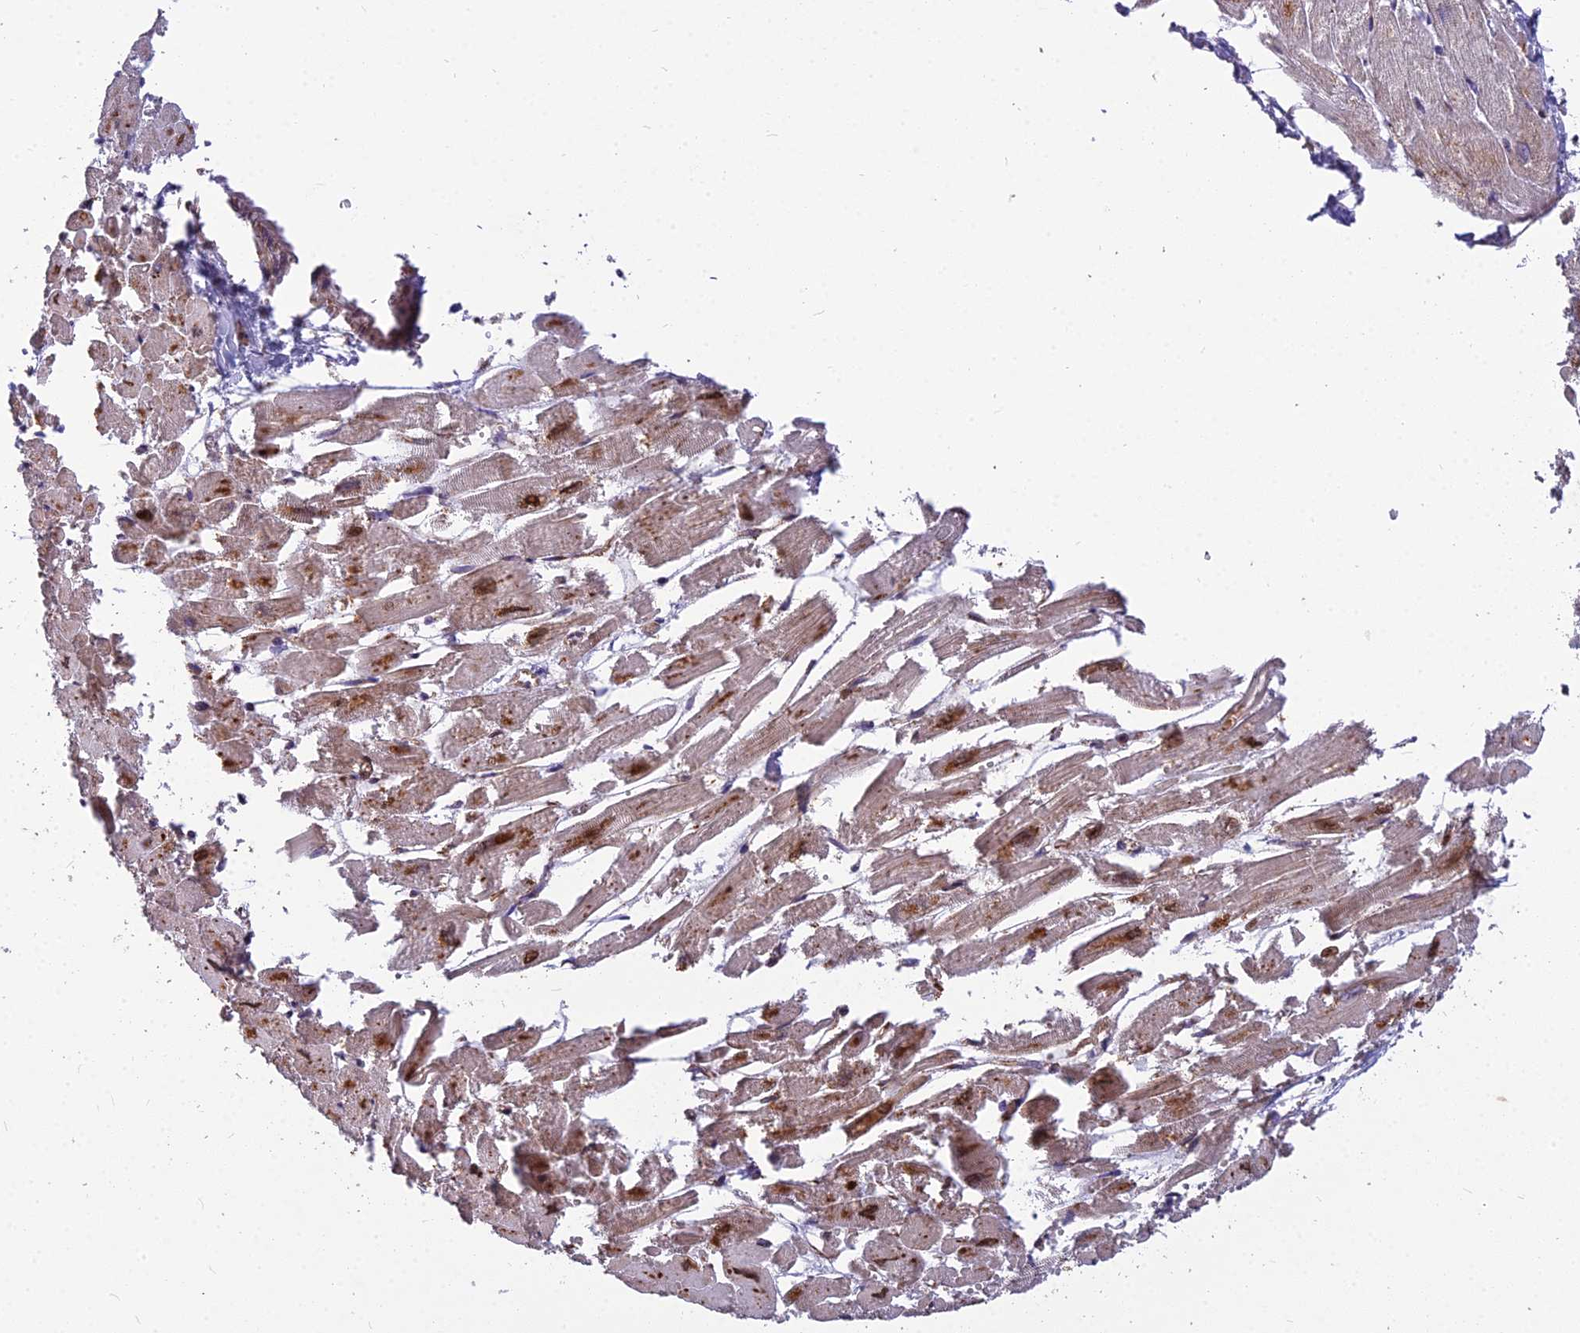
{"staining": {"intensity": "negative", "quantity": "none", "location": "none"}, "tissue": "heart muscle", "cell_type": "Cardiomyocytes", "image_type": "normal", "snomed": [{"axis": "morphology", "description": "Normal tissue, NOS"}, {"axis": "topography", "description": "Heart"}], "caption": "IHC of unremarkable human heart muscle demonstrates no staining in cardiomyocytes.", "gene": "SPDL1", "patient": {"sex": "male", "age": 54}}